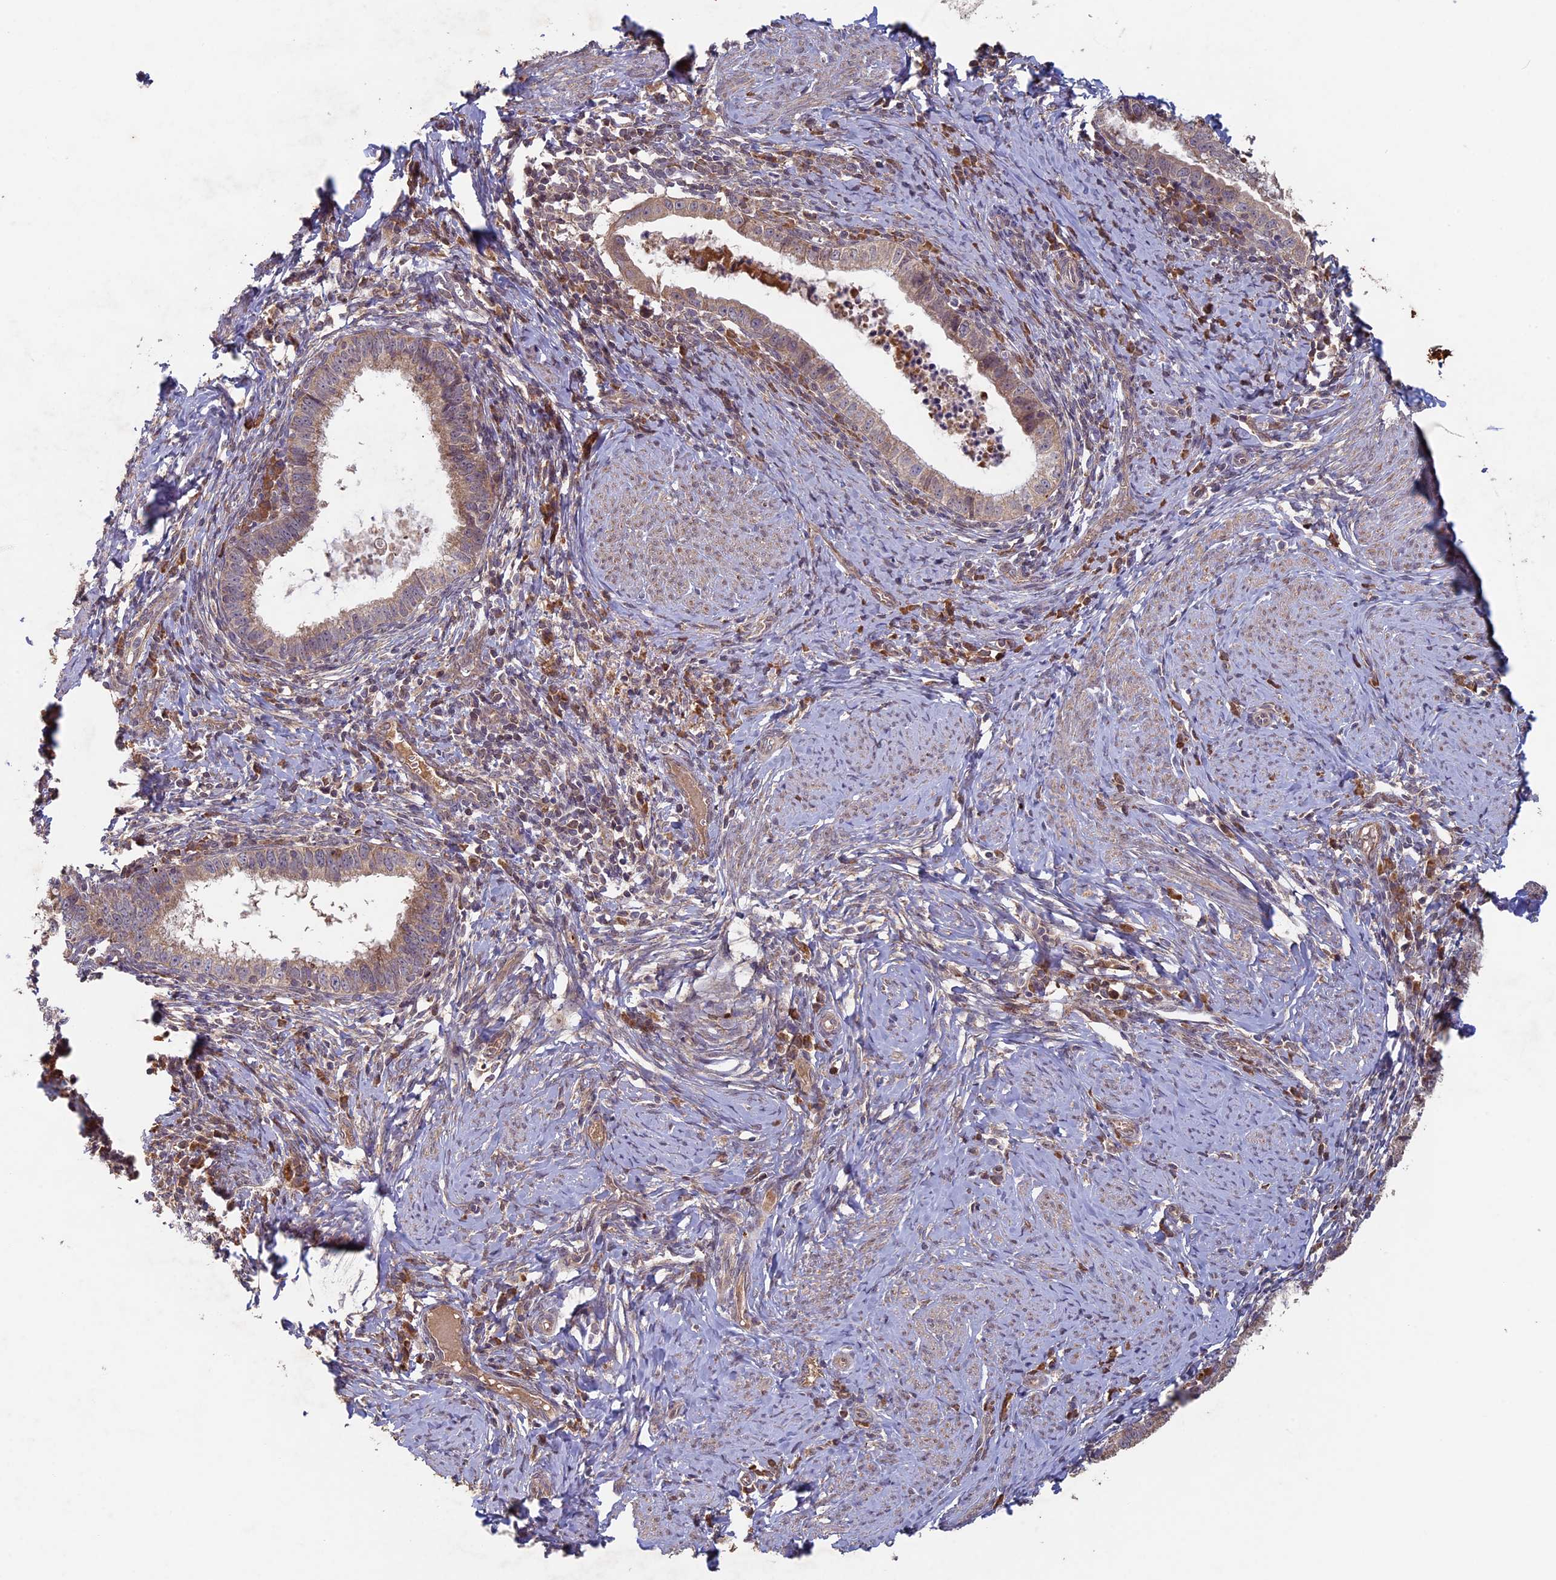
{"staining": {"intensity": "moderate", "quantity": "25%-75%", "location": "cytoplasmic/membranous"}, "tissue": "cervical cancer", "cell_type": "Tumor cells", "image_type": "cancer", "snomed": [{"axis": "morphology", "description": "Adenocarcinoma, NOS"}, {"axis": "topography", "description": "Cervix"}], "caption": "IHC of human cervical cancer (adenocarcinoma) exhibits medium levels of moderate cytoplasmic/membranous staining in approximately 25%-75% of tumor cells.", "gene": "RCCD1", "patient": {"sex": "female", "age": 36}}